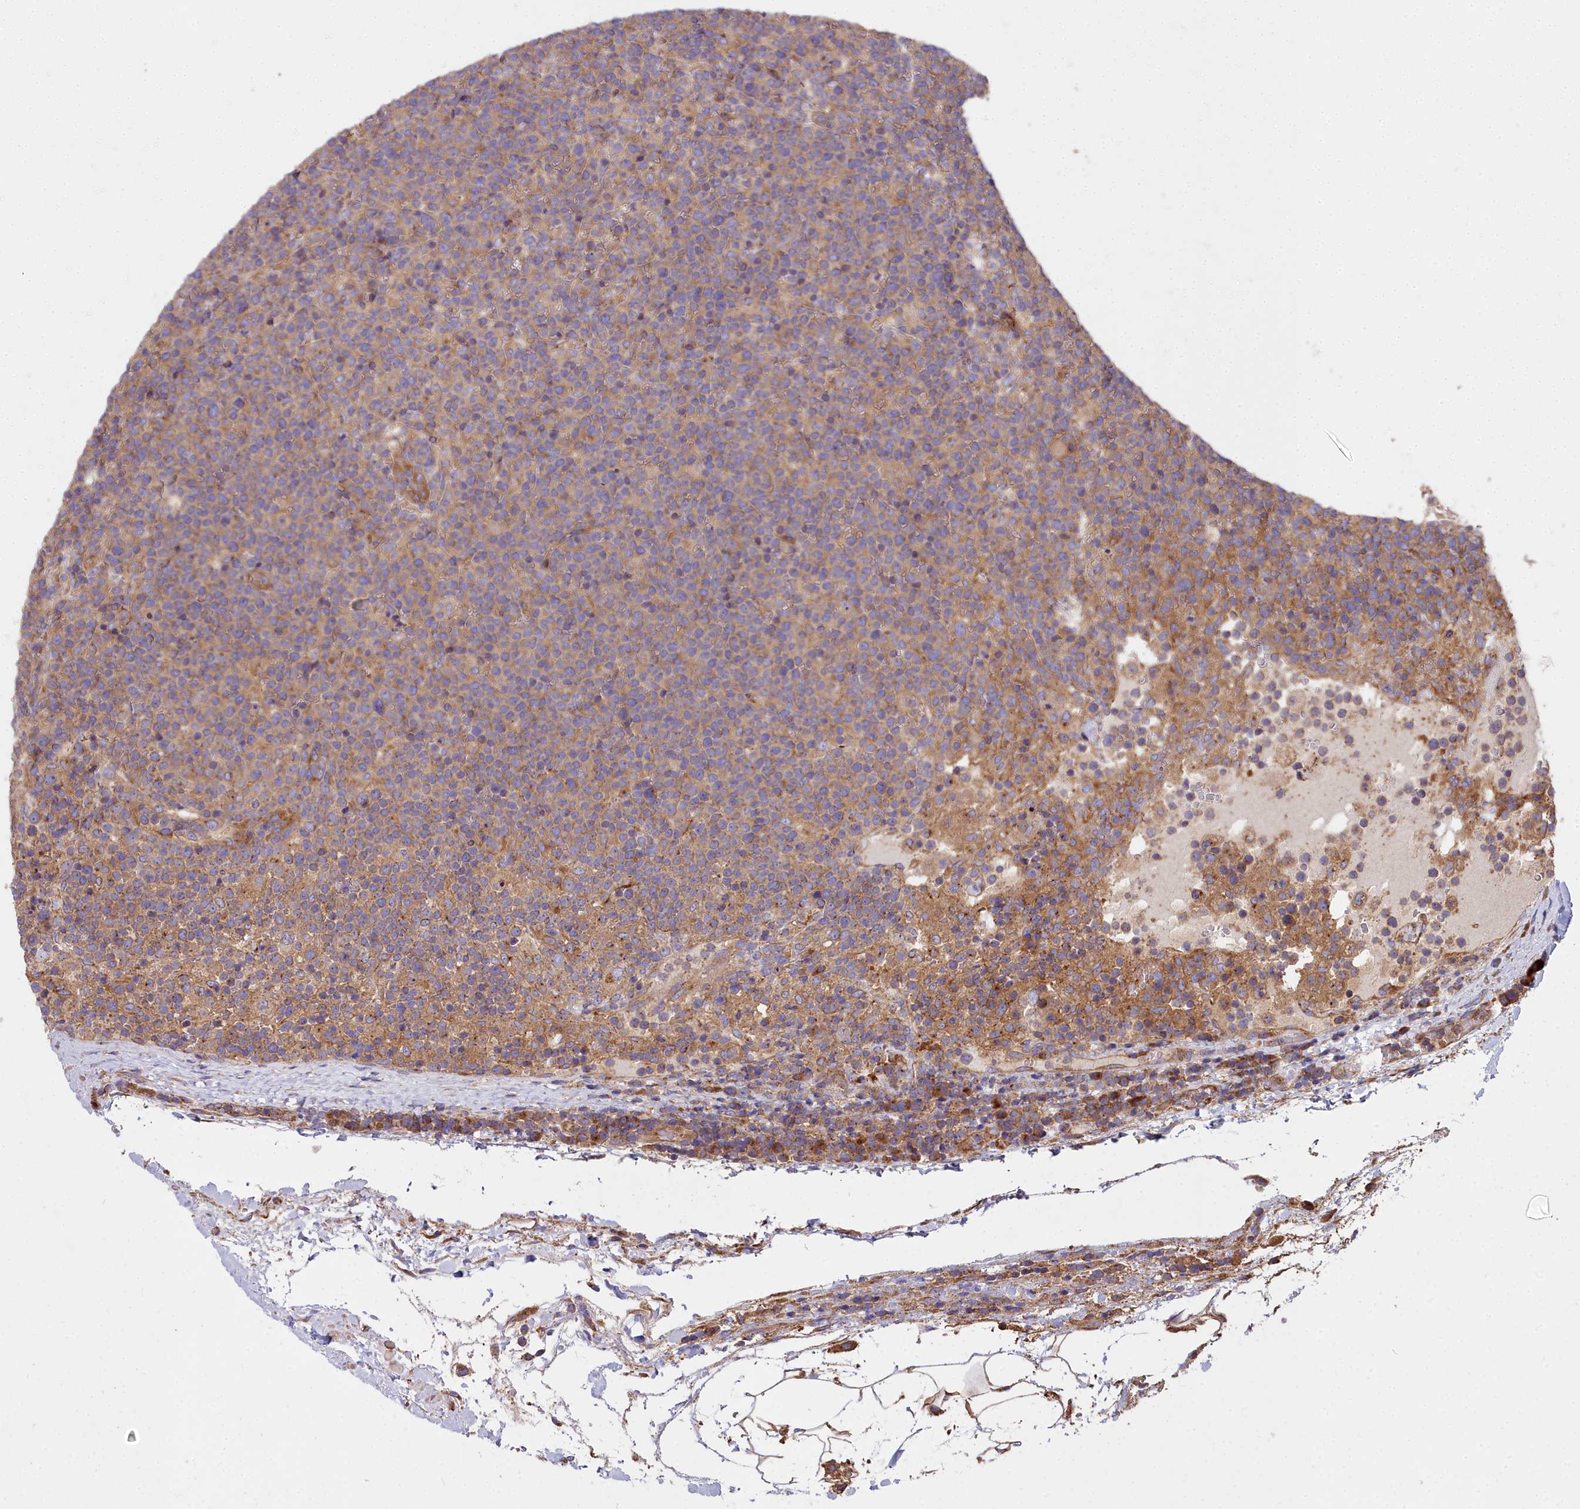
{"staining": {"intensity": "weak", "quantity": ">75%", "location": "cytoplasmic/membranous"}, "tissue": "lymphoma", "cell_type": "Tumor cells", "image_type": "cancer", "snomed": [{"axis": "morphology", "description": "Malignant lymphoma, non-Hodgkin's type, High grade"}, {"axis": "topography", "description": "Lymph node"}], "caption": "This micrograph exhibits immunohistochemistry staining of human lymphoma, with low weak cytoplasmic/membranous expression in about >75% of tumor cells.", "gene": "DCTN3", "patient": {"sex": "male", "age": 61}}